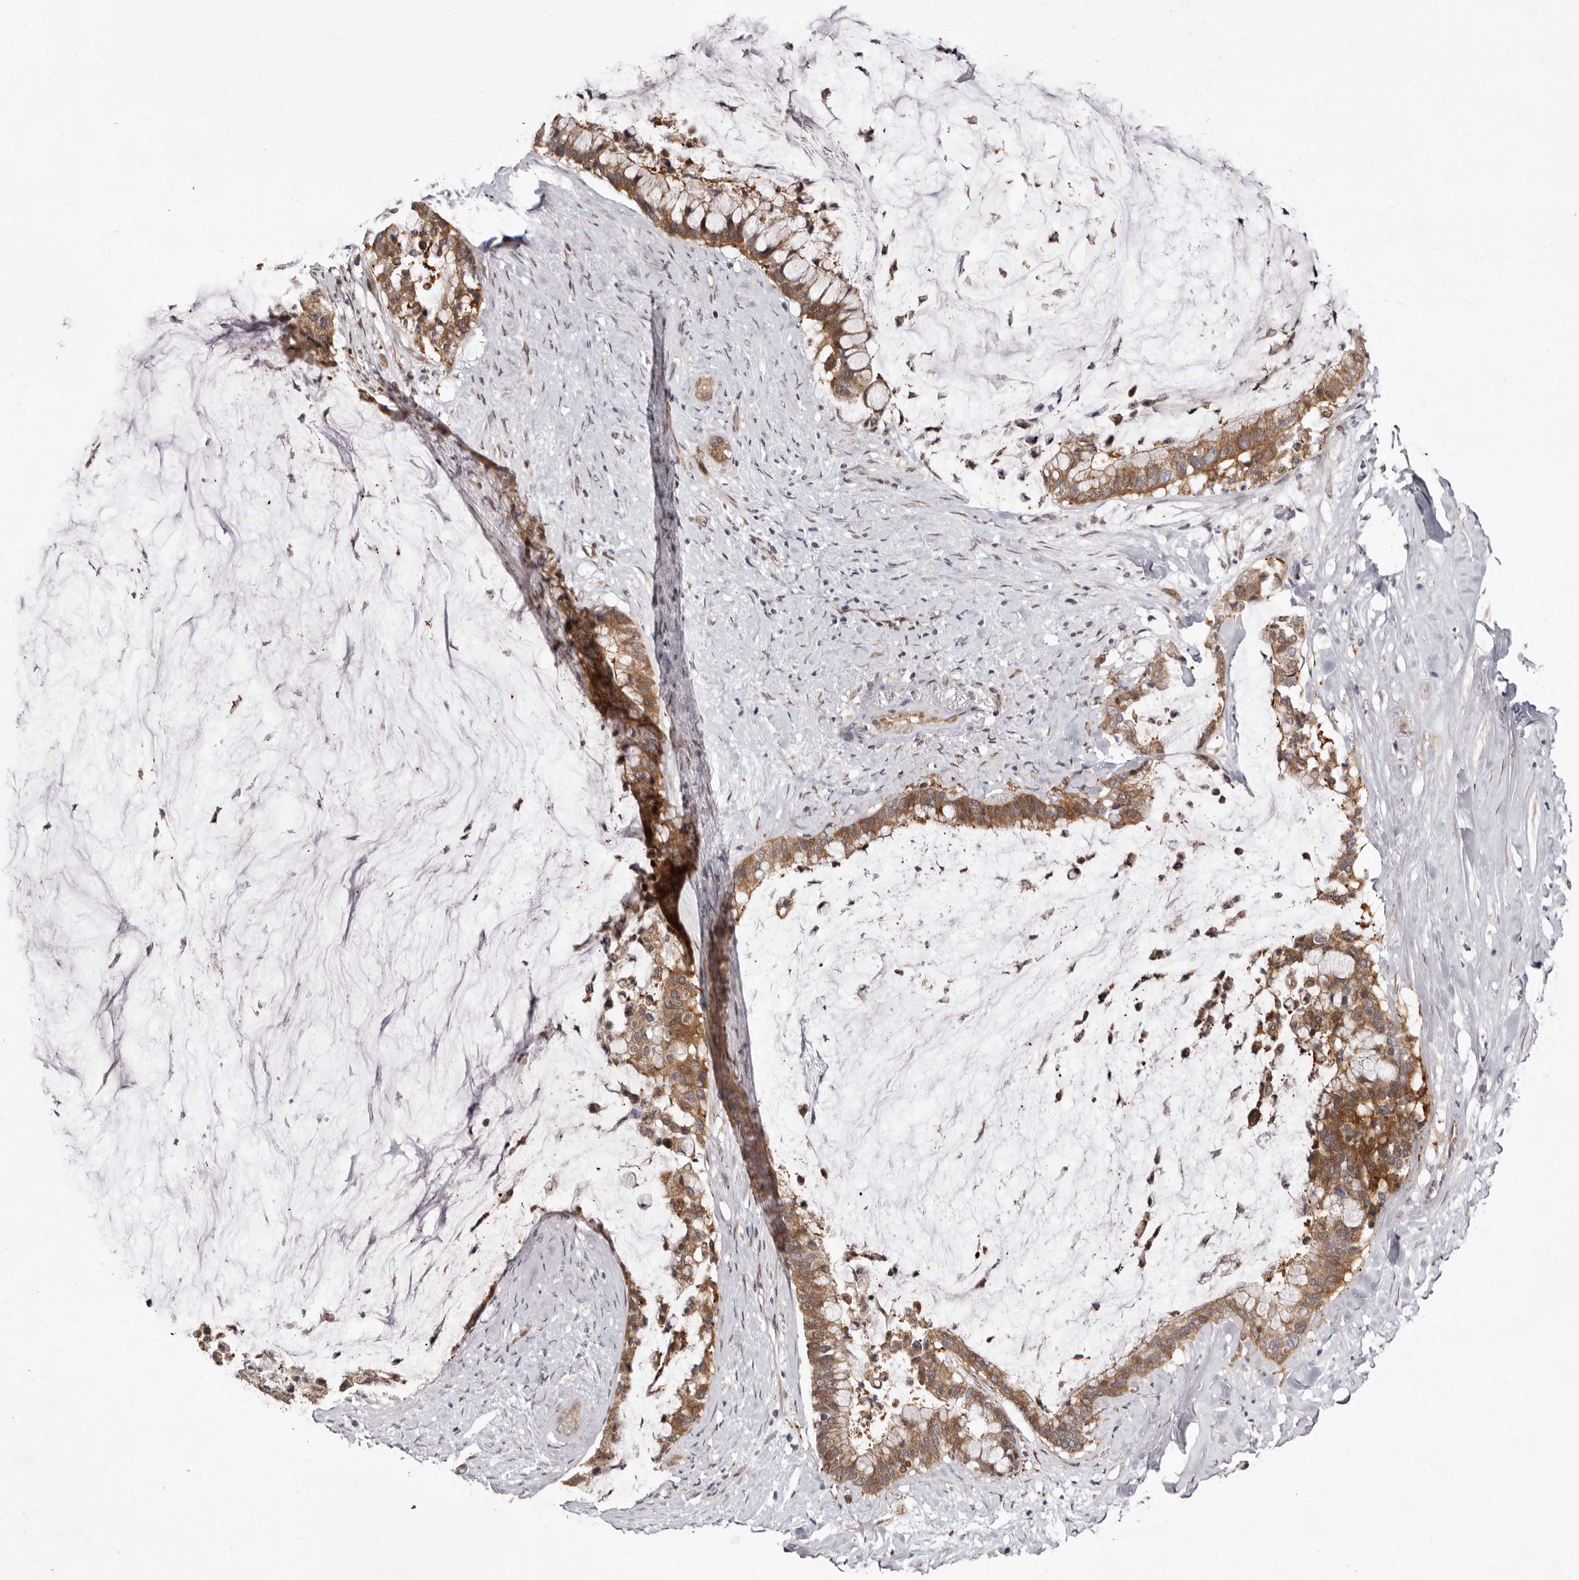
{"staining": {"intensity": "moderate", "quantity": ">75%", "location": "cytoplasmic/membranous"}, "tissue": "pancreatic cancer", "cell_type": "Tumor cells", "image_type": "cancer", "snomed": [{"axis": "morphology", "description": "Adenocarcinoma, NOS"}, {"axis": "topography", "description": "Pancreas"}], "caption": "Immunohistochemical staining of pancreatic cancer (adenocarcinoma) exhibits medium levels of moderate cytoplasmic/membranous protein positivity in about >75% of tumor cells. Using DAB (brown) and hematoxylin (blue) stains, captured at high magnification using brightfield microscopy.", "gene": "GLRX3", "patient": {"sex": "male", "age": 41}}